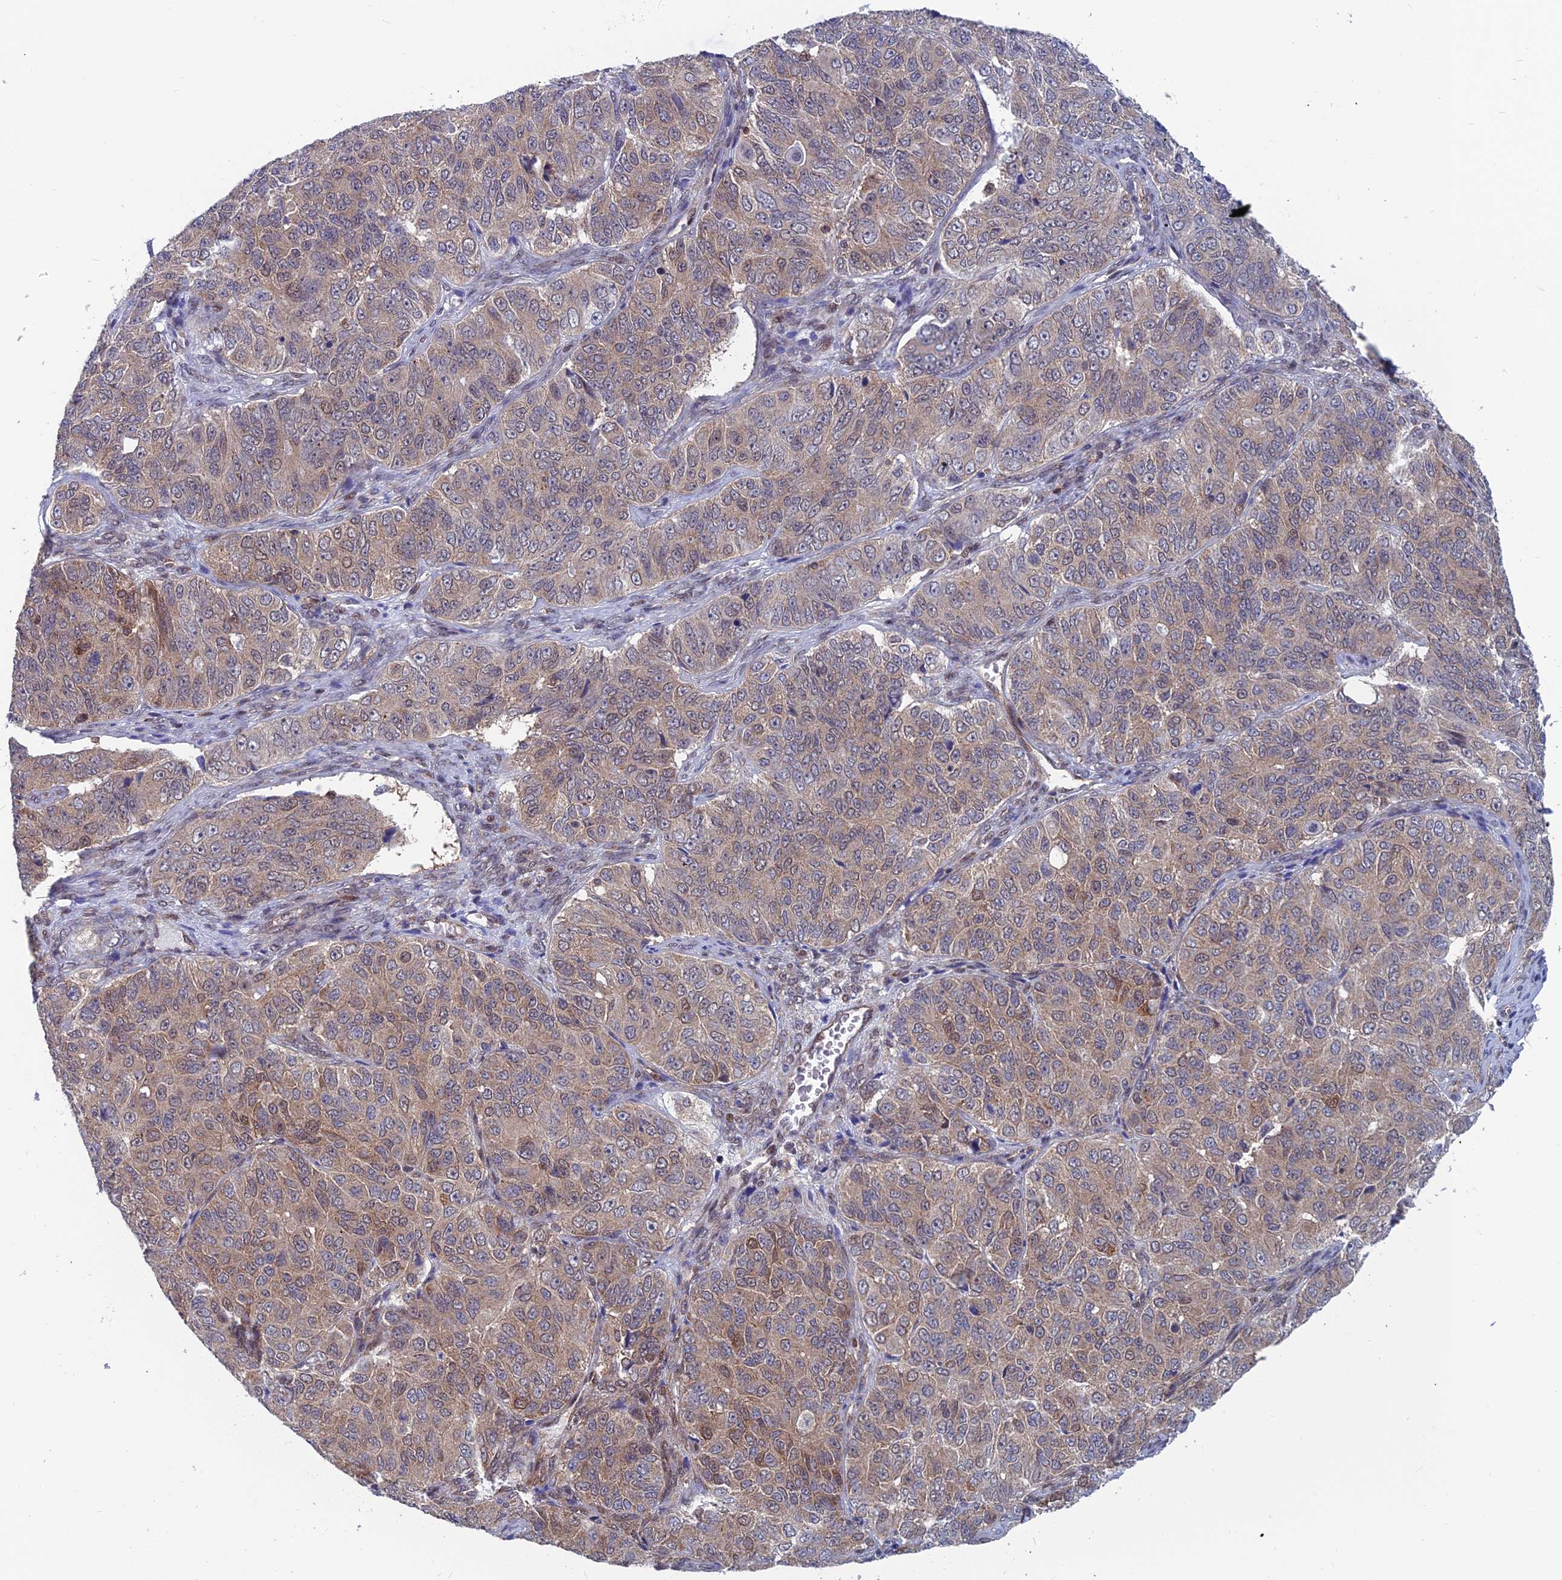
{"staining": {"intensity": "weak", "quantity": ">75%", "location": "cytoplasmic/membranous,nuclear"}, "tissue": "ovarian cancer", "cell_type": "Tumor cells", "image_type": "cancer", "snomed": [{"axis": "morphology", "description": "Carcinoma, endometroid"}, {"axis": "topography", "description": "Ovary"}], "caption": "Approximately >75% of tumor cells in human ovarian endometroid carcinoma reveal weak cytoplasmic/membranous and nuclear protein staining as visualized by brown immunohistochemical staining.", "gene": "IGBP1", "patient": {"sex": "female", "age": 51}}